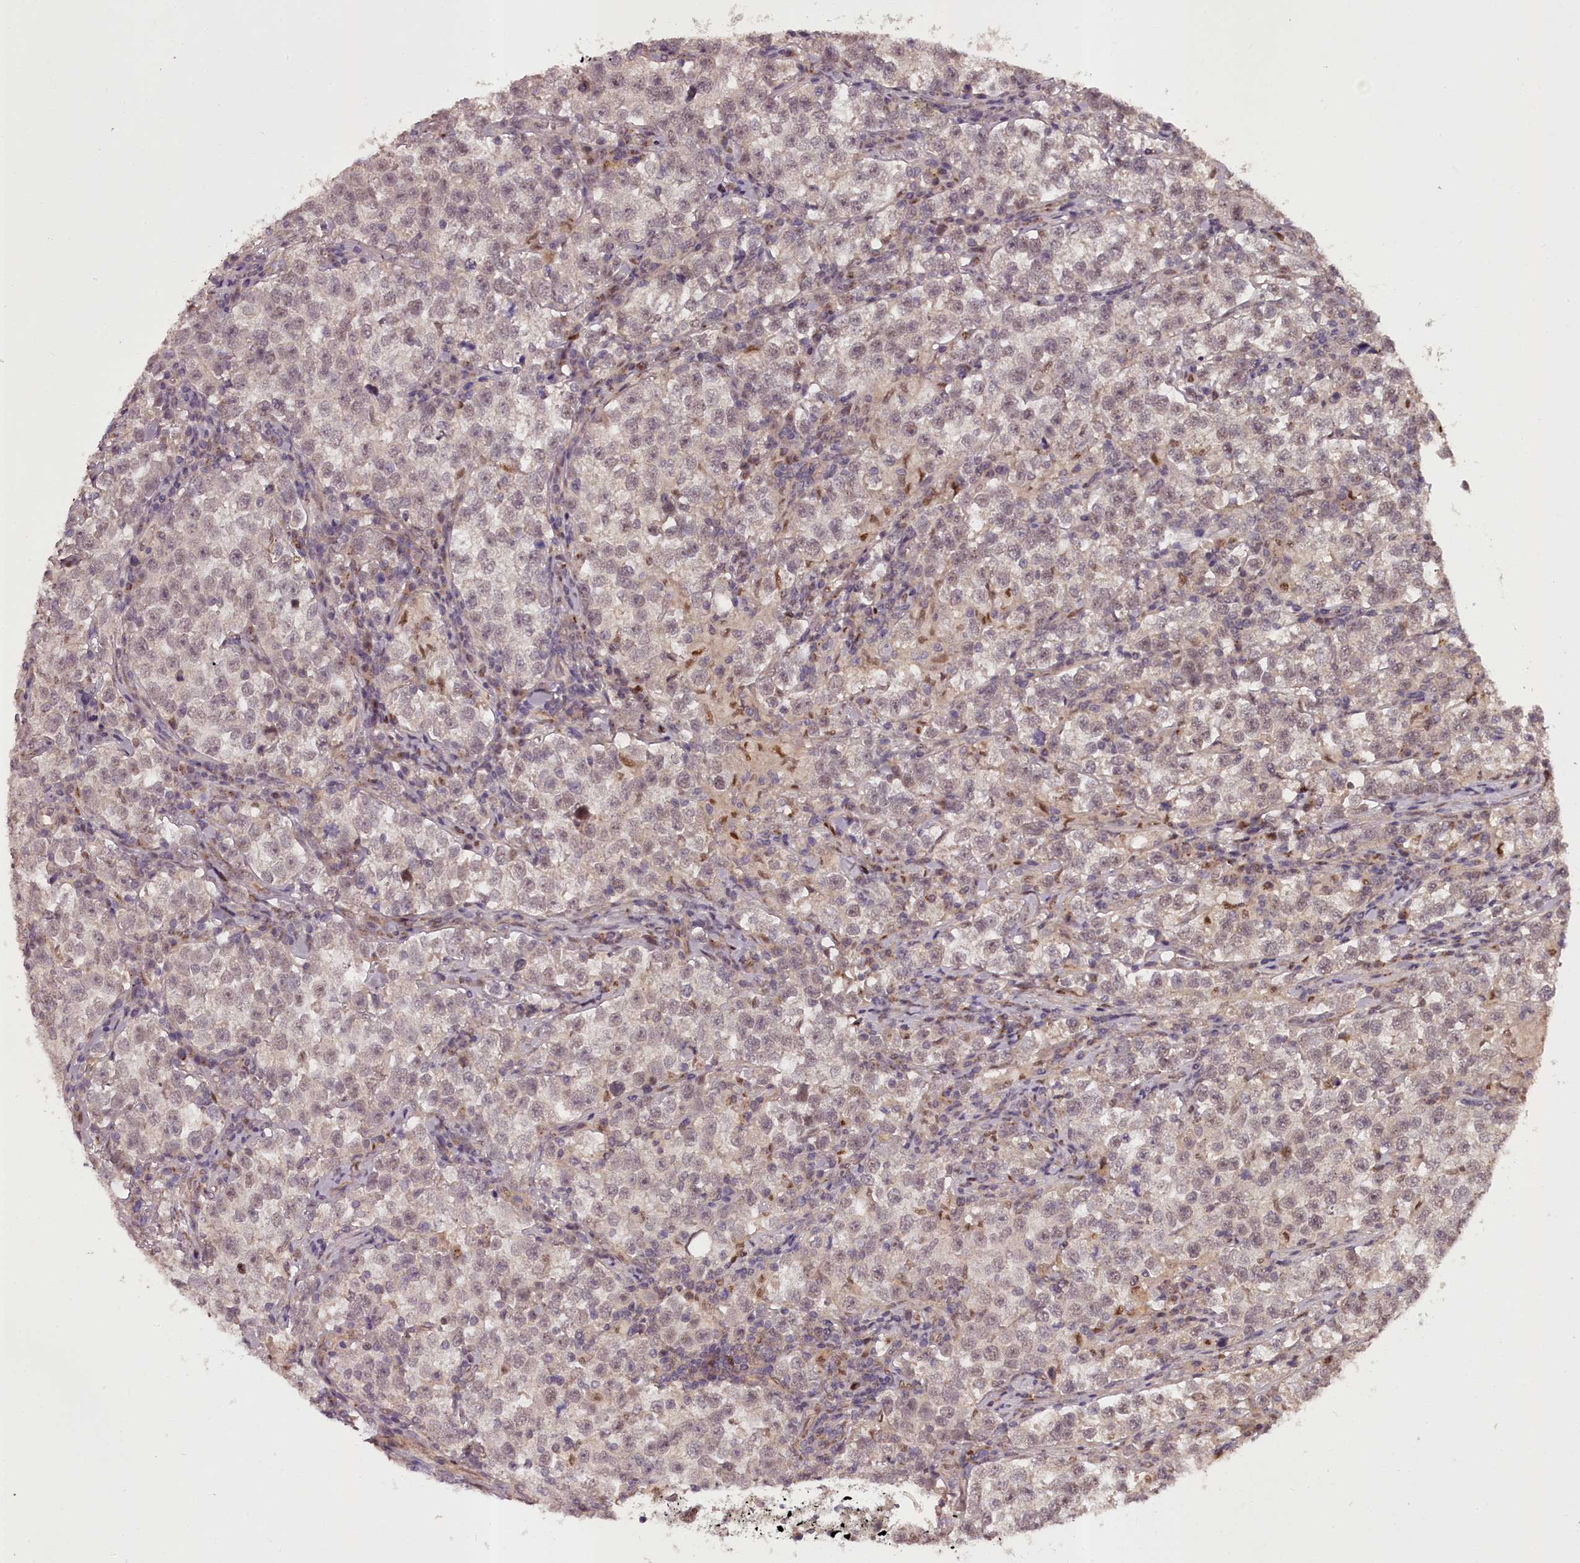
{"staining": {"intensity": "weak", "quantity": "25%-75%", "location": "nuclear"}, "tissue": "testis cancer", "cell_type": "Tumor cells", "image_type": "cancer", "snomed": [{"axis": "morphology", "description": "Normal tissue, NOS"}, {"axis": "morphology", "description": "Seminoma, NOS"}, {"axis": "topography", "description": "Testis"}], "caption": "Testis cancer was stained to show a protein in brown. There is low levels of weak nuclear expression in about 25%-75% of tumor cells. The staining was performed using DAB, with brown indicating positive protein expression. Nuclei are stained blue with hematoxylin.", "gene": "MAML3", "patient": {"sex": "male", "age": 43}}